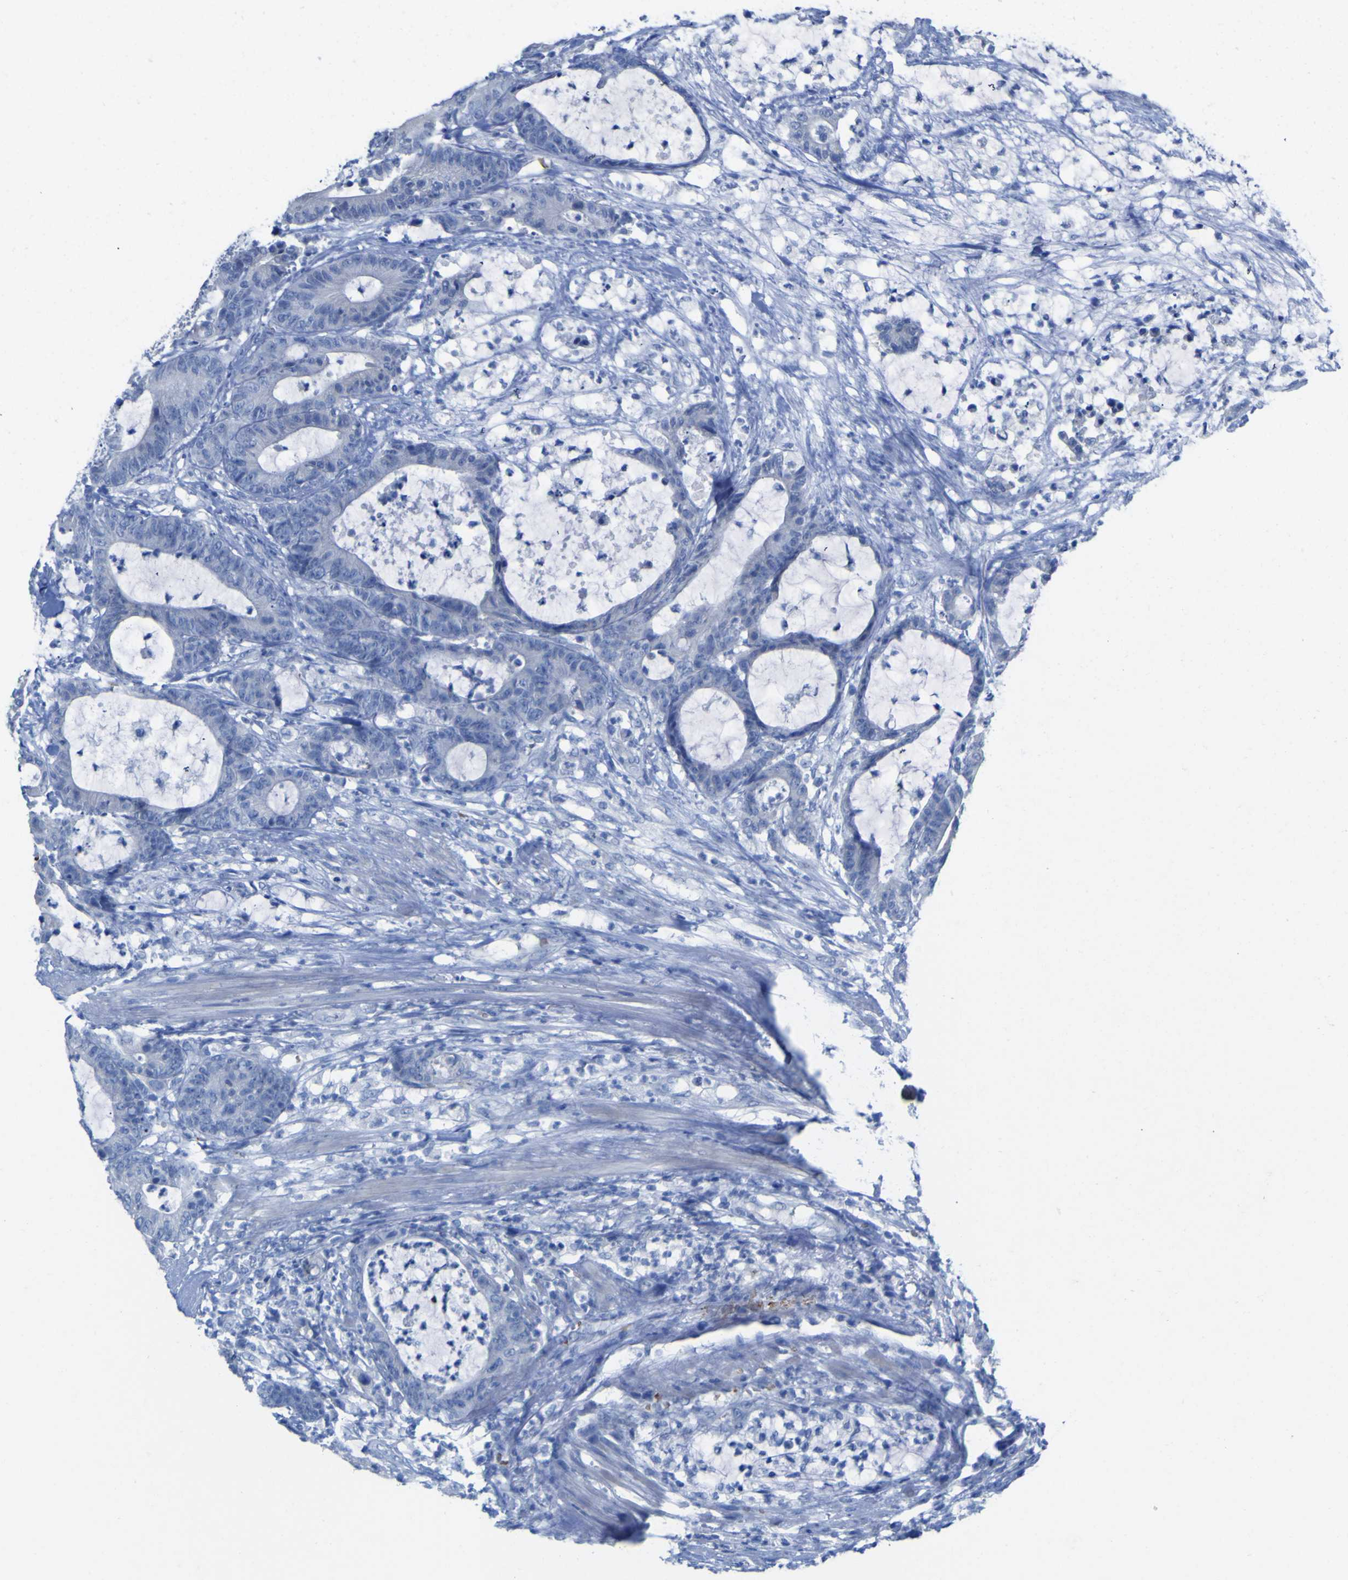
{"staining": {"intensity": "negative", "quantity": "none", "location": "none"}, "tissue": "colorectal cancer", "cell_type": "Tumor cells", "image_type": "cancer", "snomed": [{"axis": "morphology", "description": "Adenocarcinoma, NOS"}, {"axis": "topography", "description": "Colon"}], "caption": "This is an immunohistochemistry histopathology image of colorectal cancer (adenocarcinoma). There is no positivity in tumor cells.", "gene": "GCM1", "patient": {"sex": "female", "age": 84}}